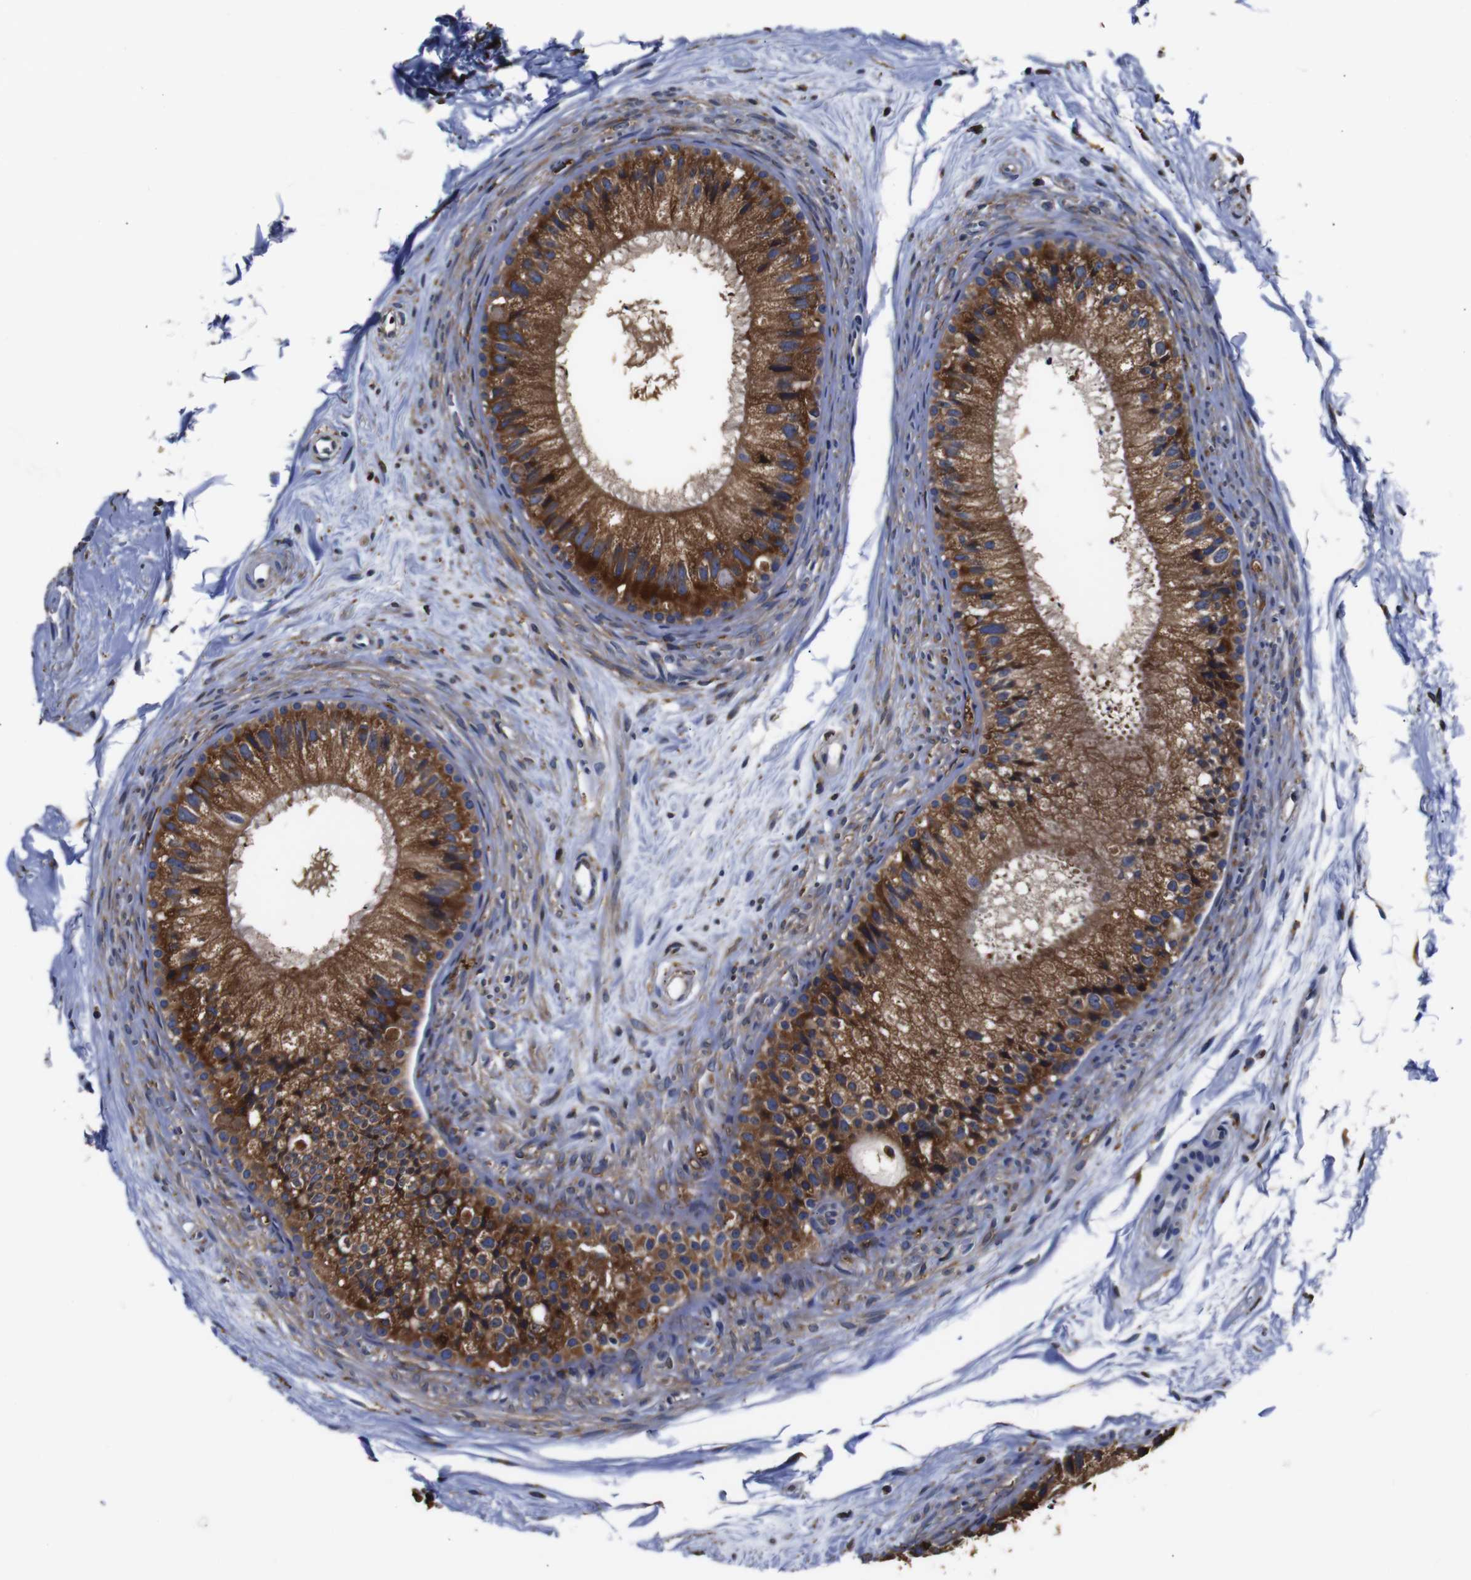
{"staining": {"intensity": "strong", "quantity": ">75%", "location": "cytoplasmic/membranous"}, "tissue": "epididymis", "cell_type": "Glandular cells", "image_type": "normal", "snomed": [{"axis": "morphology", "description": "Normal tissue, NOS"}, {"axis": "topography", "description": "Epididymis"}], "caption": "Immunohistochemical staining of unremarkable epididymis reveals >75% levels of strong cytoplasmic/membranous protein expression in about >75% of glandular cells.", "gene": "PPIB", "patient": {"sex": "male", "age": 56}}